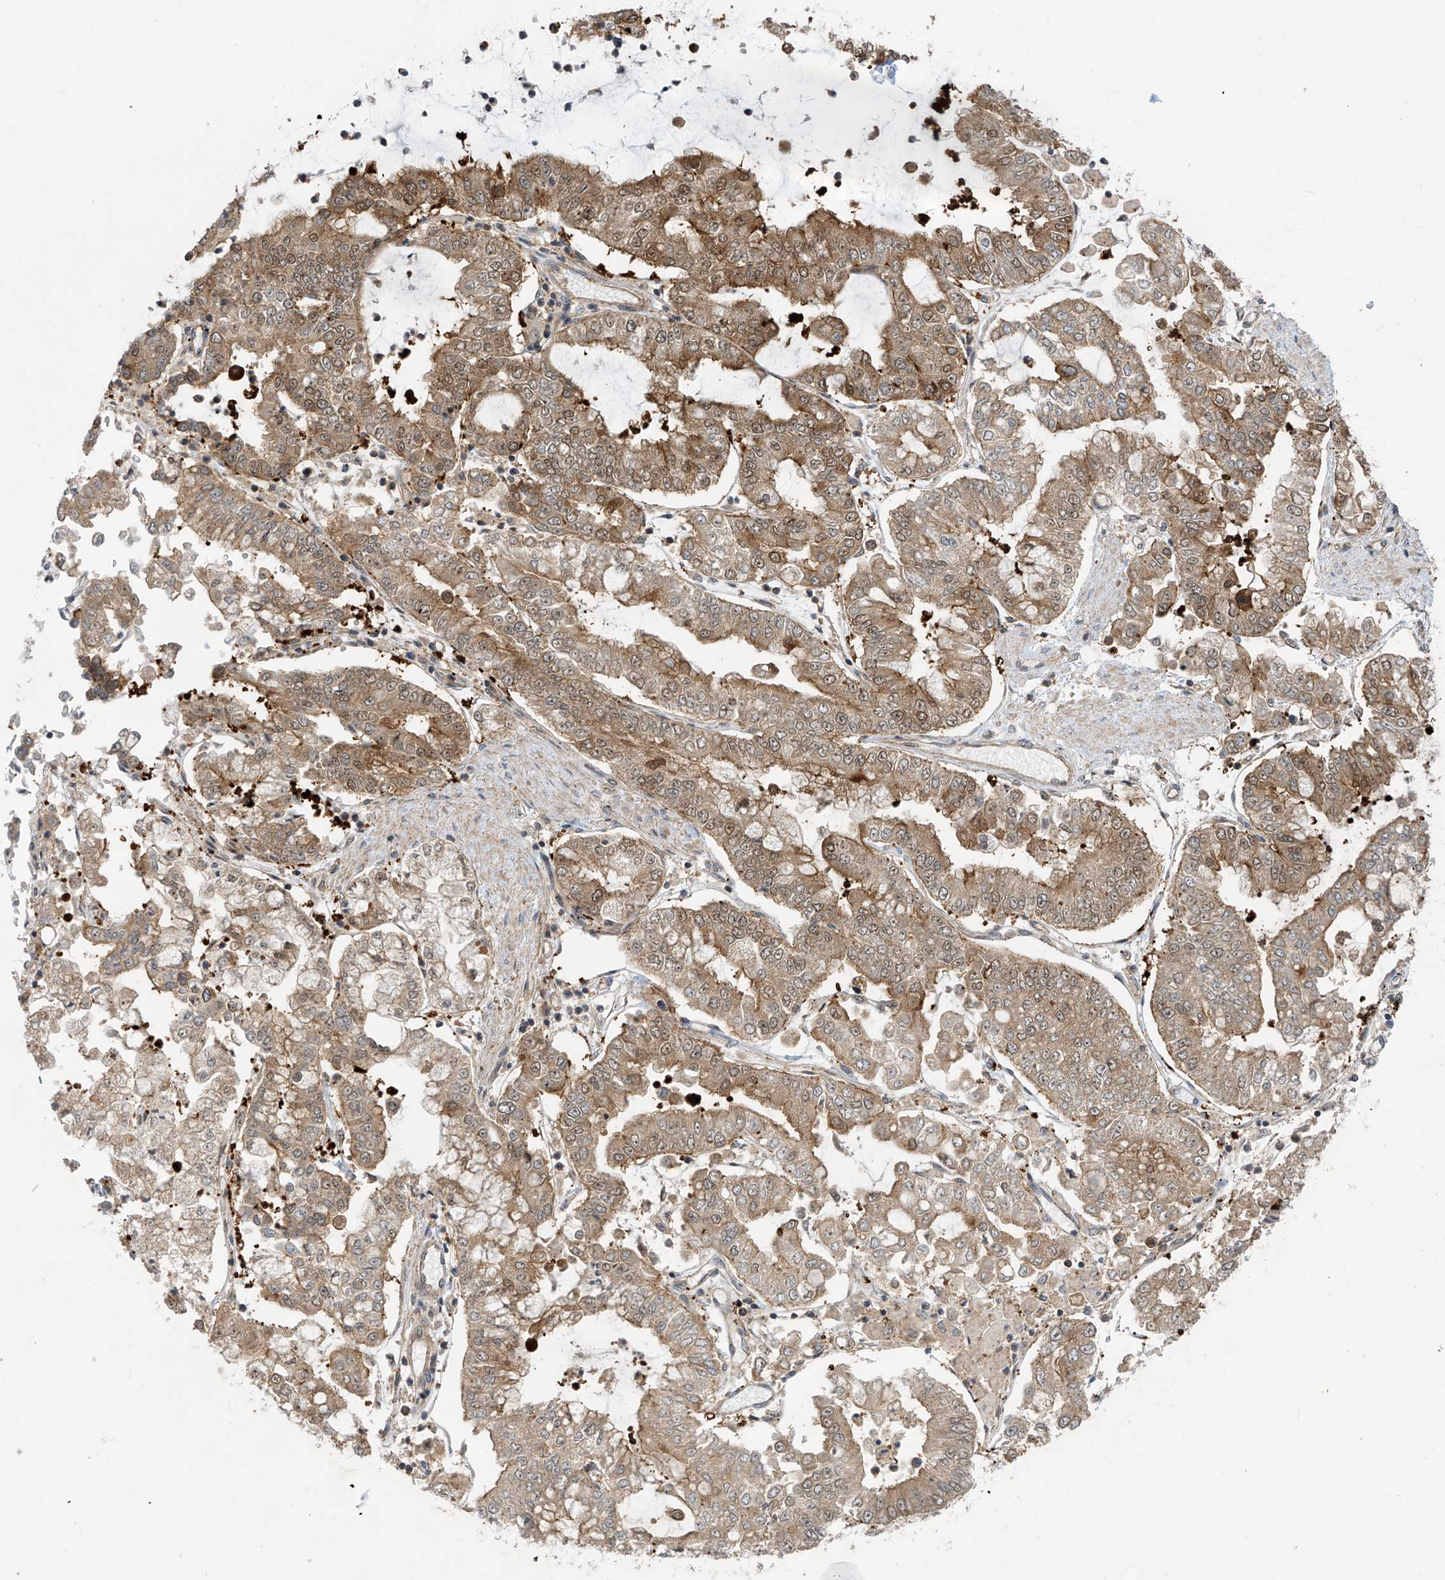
{"staining": {"intensity": "moderate", "quantity": ">75%", "location": "cytoplasmic/membranous,nuclear"}, "tissue": "stomach cancer", "cell_type": "Tumor cells", "image_type": "cancer", "snomed": [{"axis": "morphology", "description": "Adenocarcinoma, NOS"}, {"axis": "topography", "description": "Stomach"}], "caption": "Adenocarcinoma (stomach) stained for a protein (brown) demonstrates moderate cytoplasmic/membranous and nuclear positive expression in approximately >75% of tumor cells.", "gene": "LAGE3", "patient": {"sex": "male", "age": 76}}